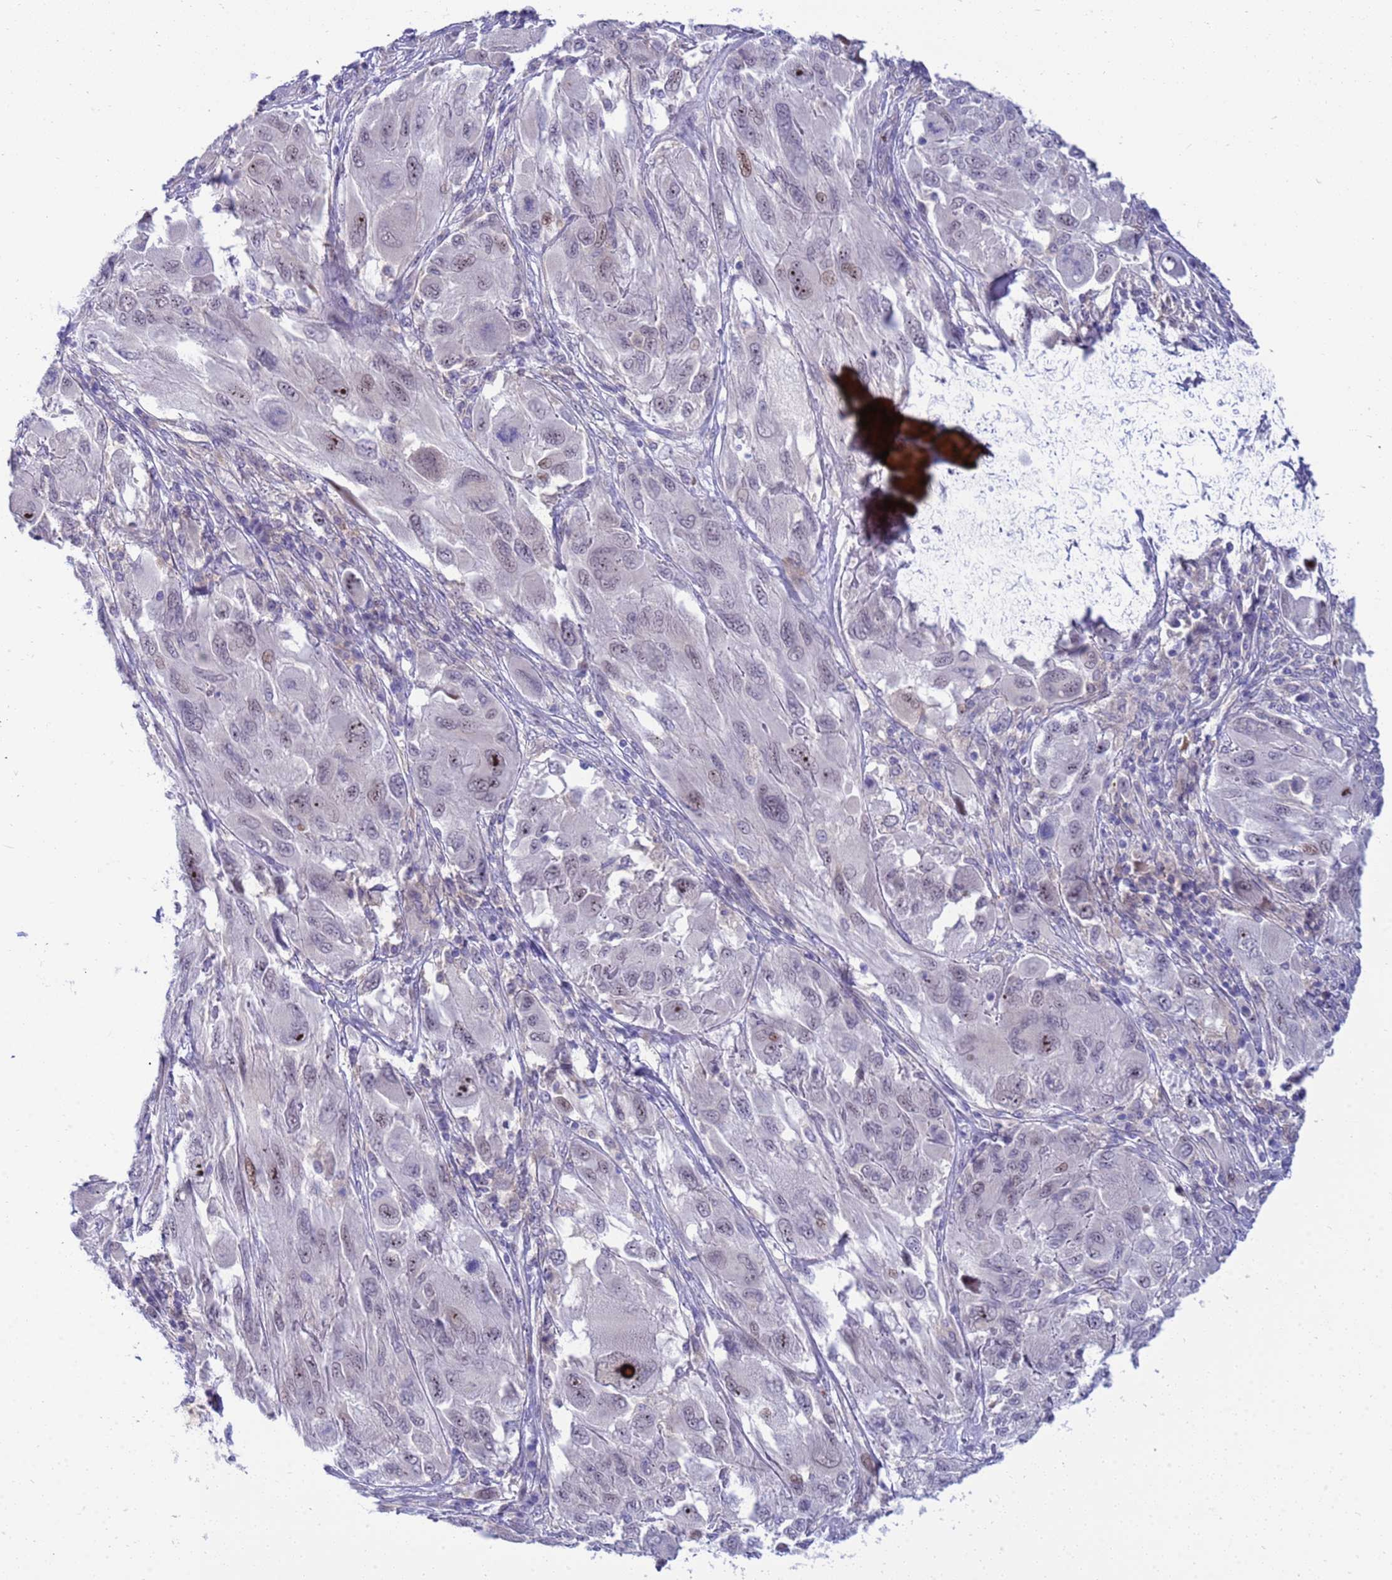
{"staining": {"intensity": "strong", "quantity": "<25%", "location": "nuclear"}, "tissue": "melanoma", "cell_type": "Tumor cells", "image_type": "cancer", "snomed": [{"axis": "morphology", "description": "Malignant melanoma, NOS"}, {"axis": "topography", "description": "Skin"}], "caption": "Malignant melanoma stained with a protein marker exhibits strong staining in tumor cells.", "gene": "LRATD1", "patient": {"sex": "female", "age": 91}}